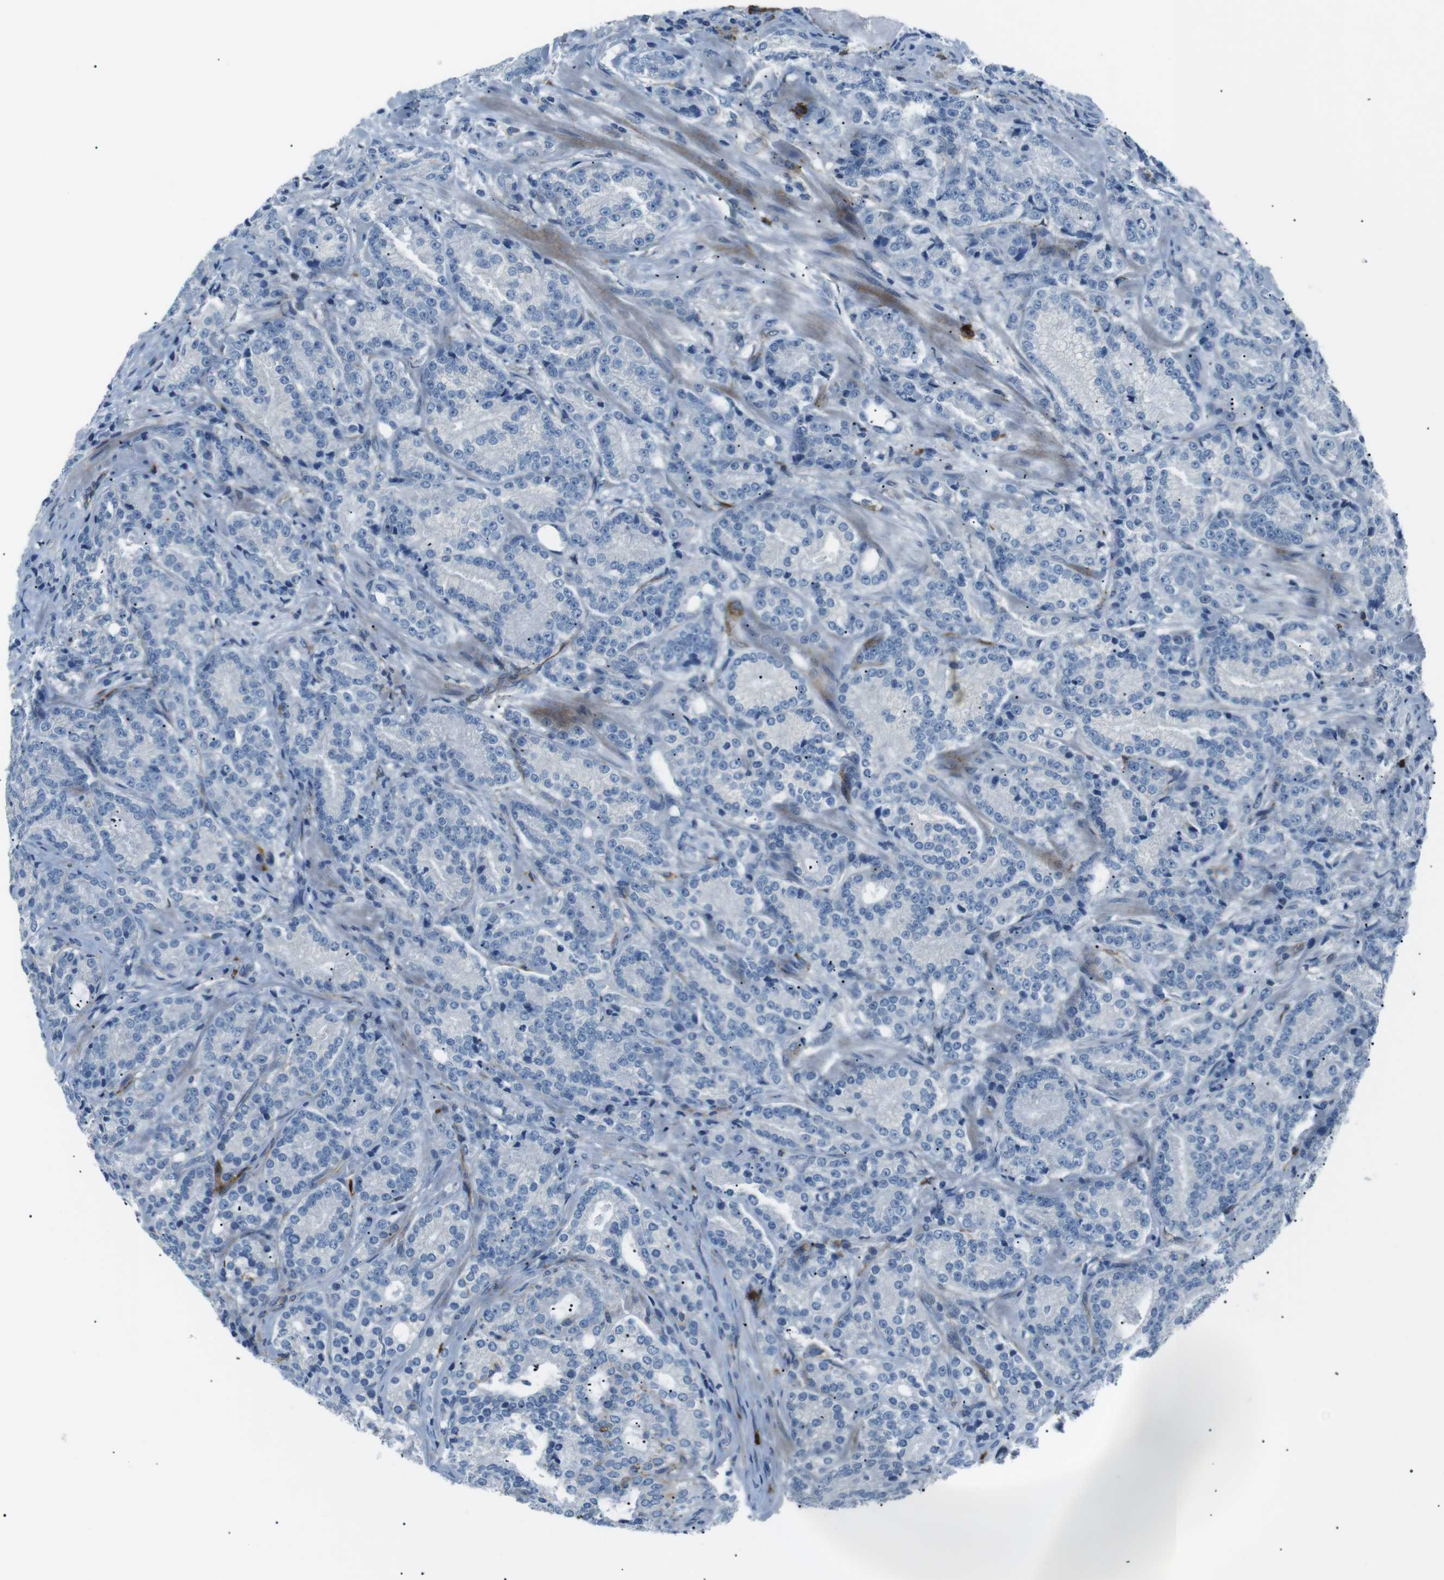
{"staining": {"intensity": "negative", "quantity": "none", "location": "none"}, "tissue": "prostate cancer", "cell_type": "Tumor cells", "image_type": "cancer", "snomed": [{"axis": "morphology", "description": "Adenocarcinoma, High grade"}, {"axis": "topography", "description": "Prostate"}], "caption": "DAB (3,3'-diaminobenzidine) immunohistochemical staining of prostate adenocarcinoma (high-grade) exhibits no significant positivity in tumor cells. (Stains: DAB IHC with hematoxylin counter stain, Microscopy: brightfield microscopy at high magnification).", "gene": "CSF2RA", "patient": {"sex": "male", "age": 61}}